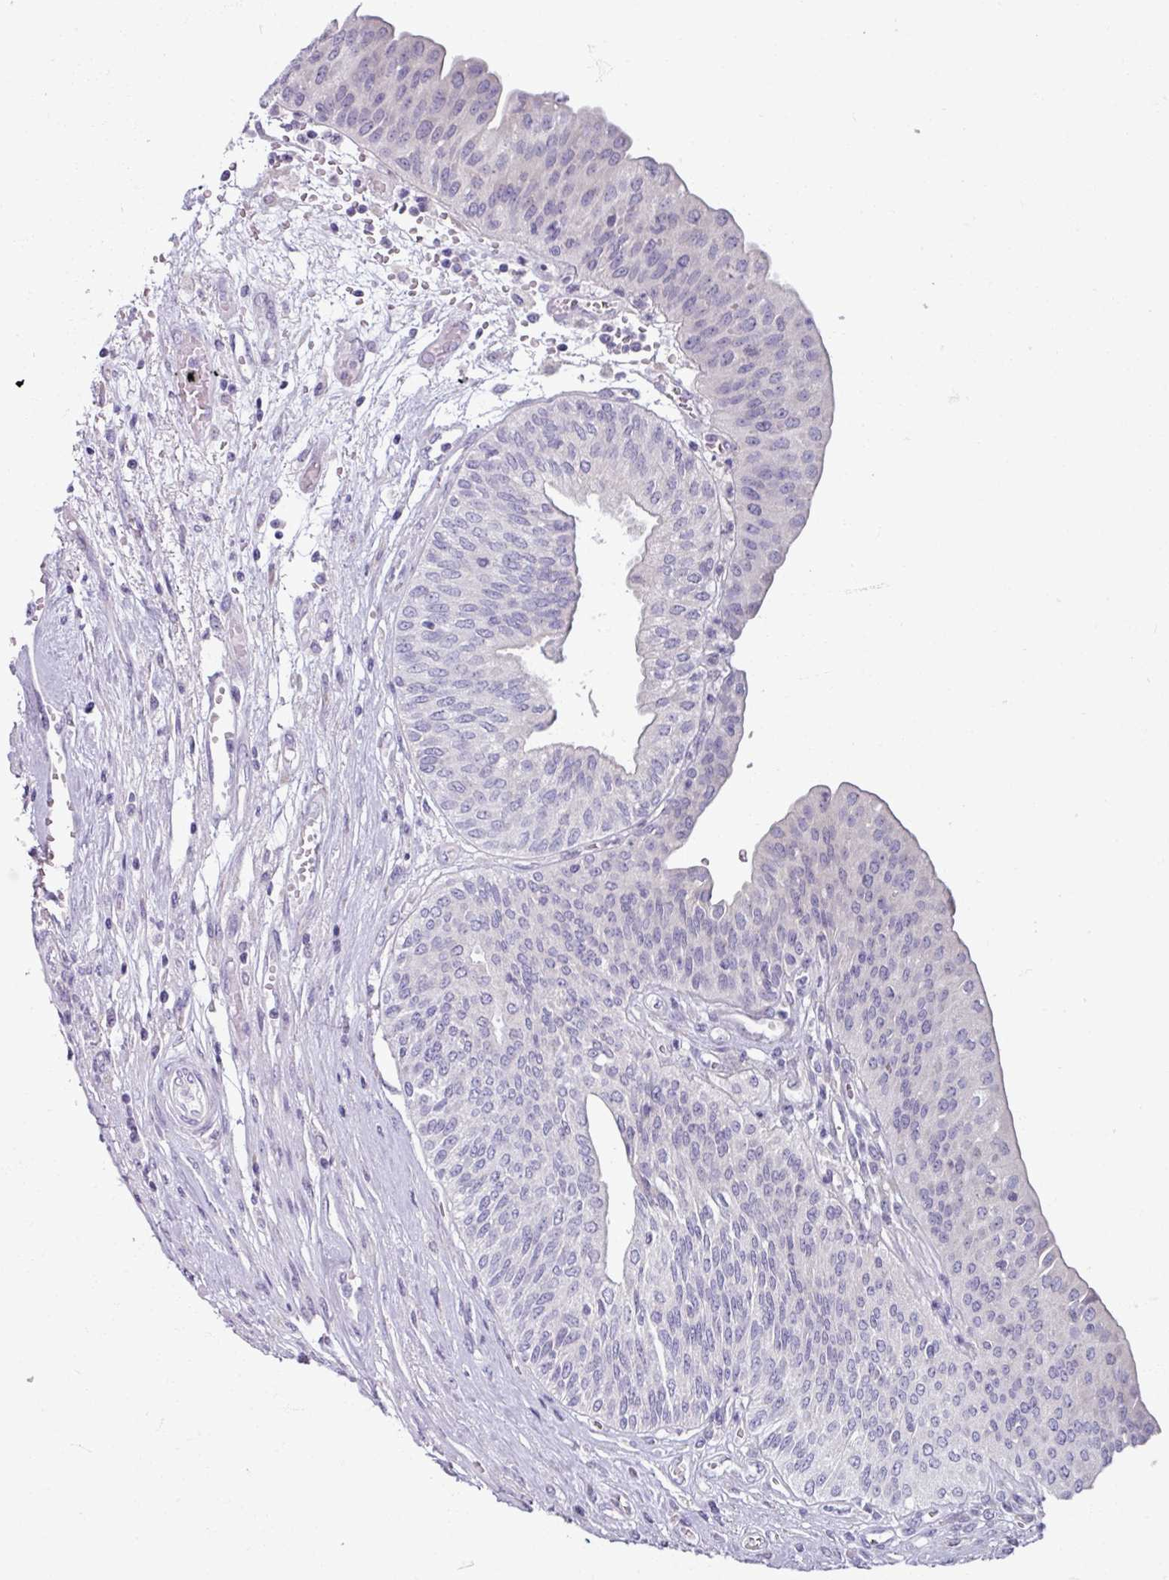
{"staining": {"intensity": "negative", "quantity": "none", "location": "none"}, "tissue": "urothelial cancer", "cell_type": "Tumor cells", "image_type": "cancer", "snomed": [{"axis": "morphology", "description": "Urothelial carcinoma, High grade"}, {"axis": "topography", "description": "Urinary bladder"}], "caption": "Immunohistochemistry (IHC) of urothelial cancer reveals no staining in tumor cells.", "gene": "SMIM11", "patient": {"sex": "female", "age": 79}}